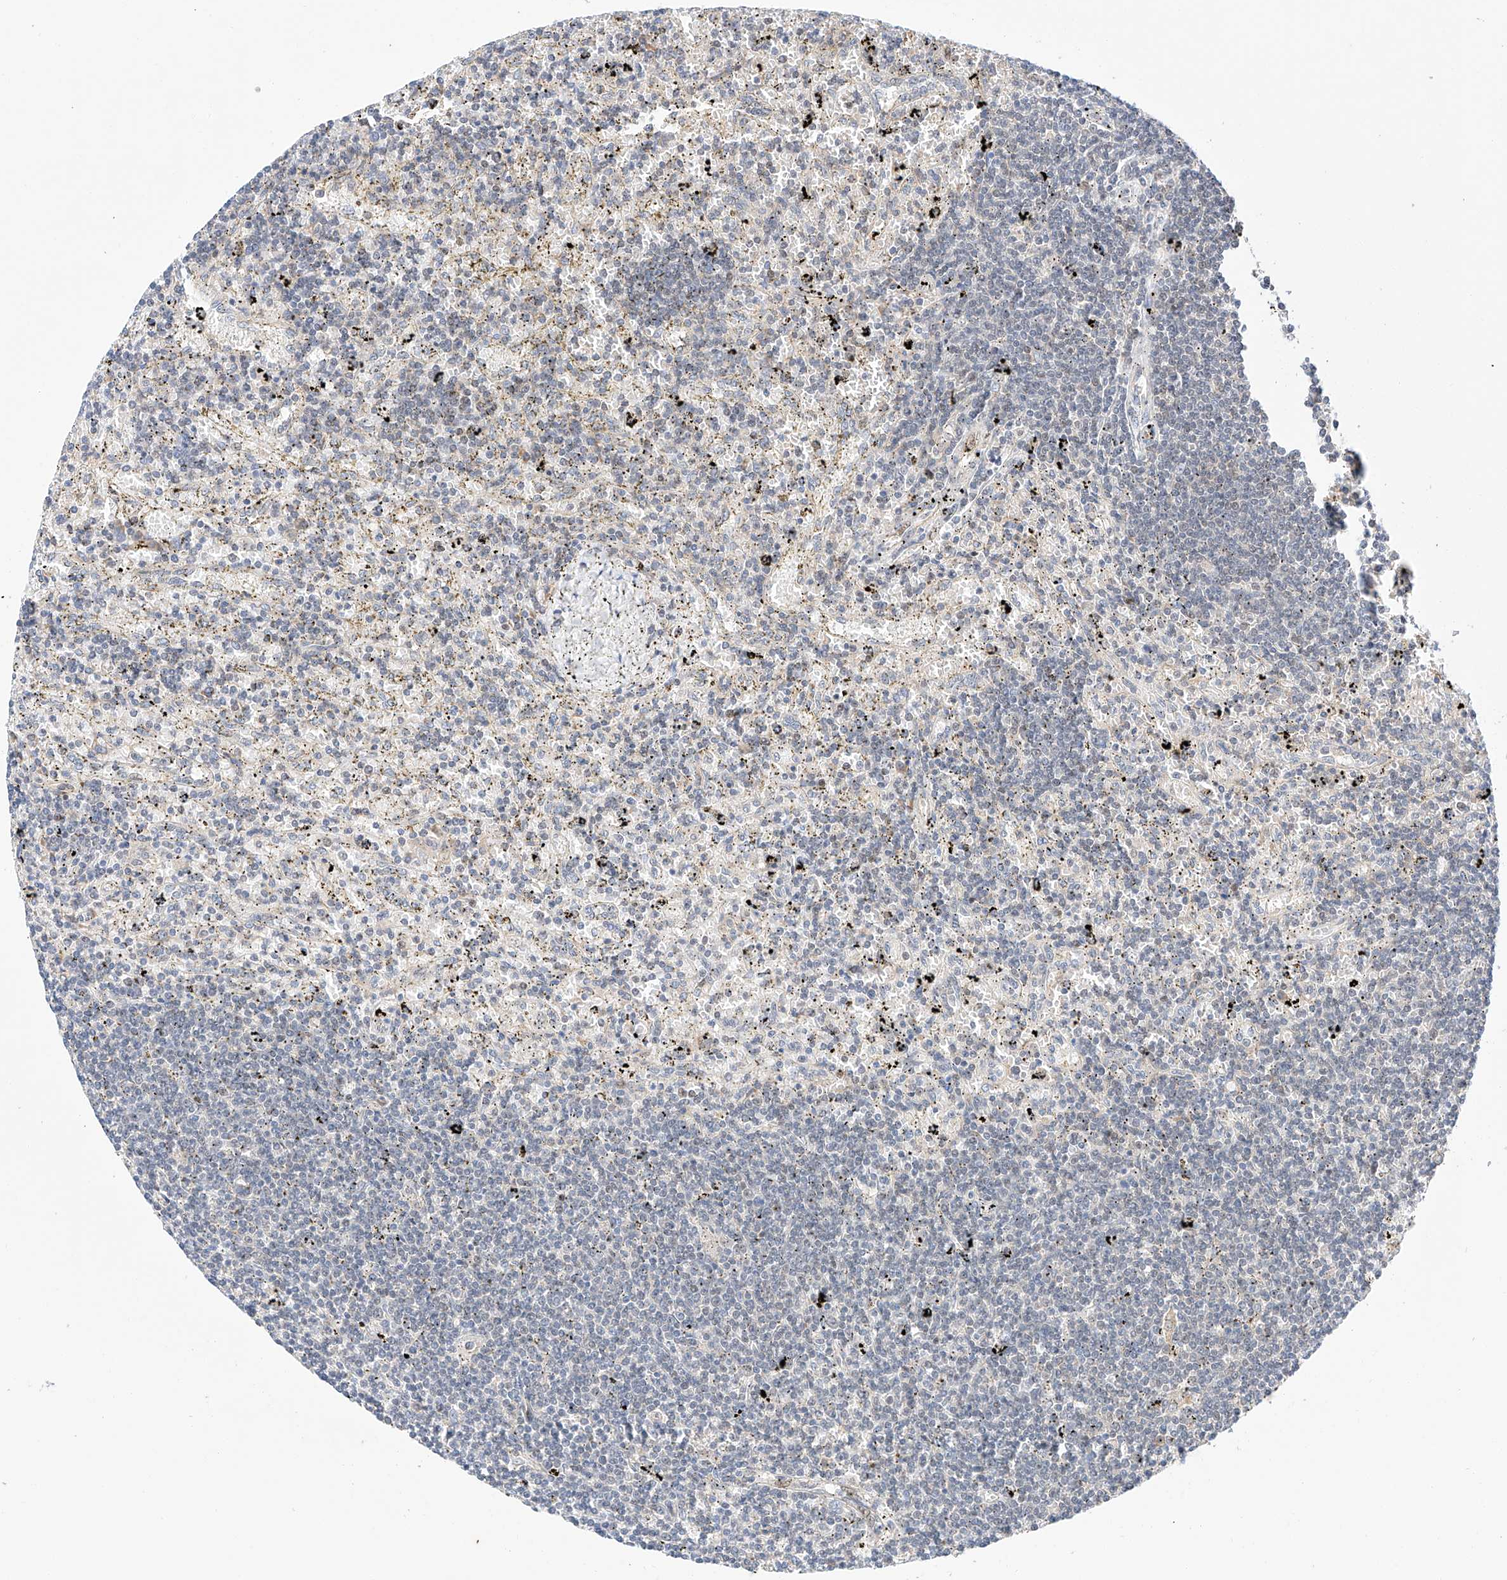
{"staining": {"intensity": "negative", "quantity": "none", "location": "none"}, "tissue": "lymphoma", "cell_type": "Tumor cells", "image_type": "cancer", "snomed": [{"axis": "morphology", "description": "Malignant lymphoma, non-Hodgkin's type, Low grade"}, {"axis": "topography", "description": "Spleen"}], "caption": "Protein analysis of lymphoma demonstrates no significant positivity in tumor cells.", "gene": "HDAC9", "patient": {"sex": "male", "age": 76}}